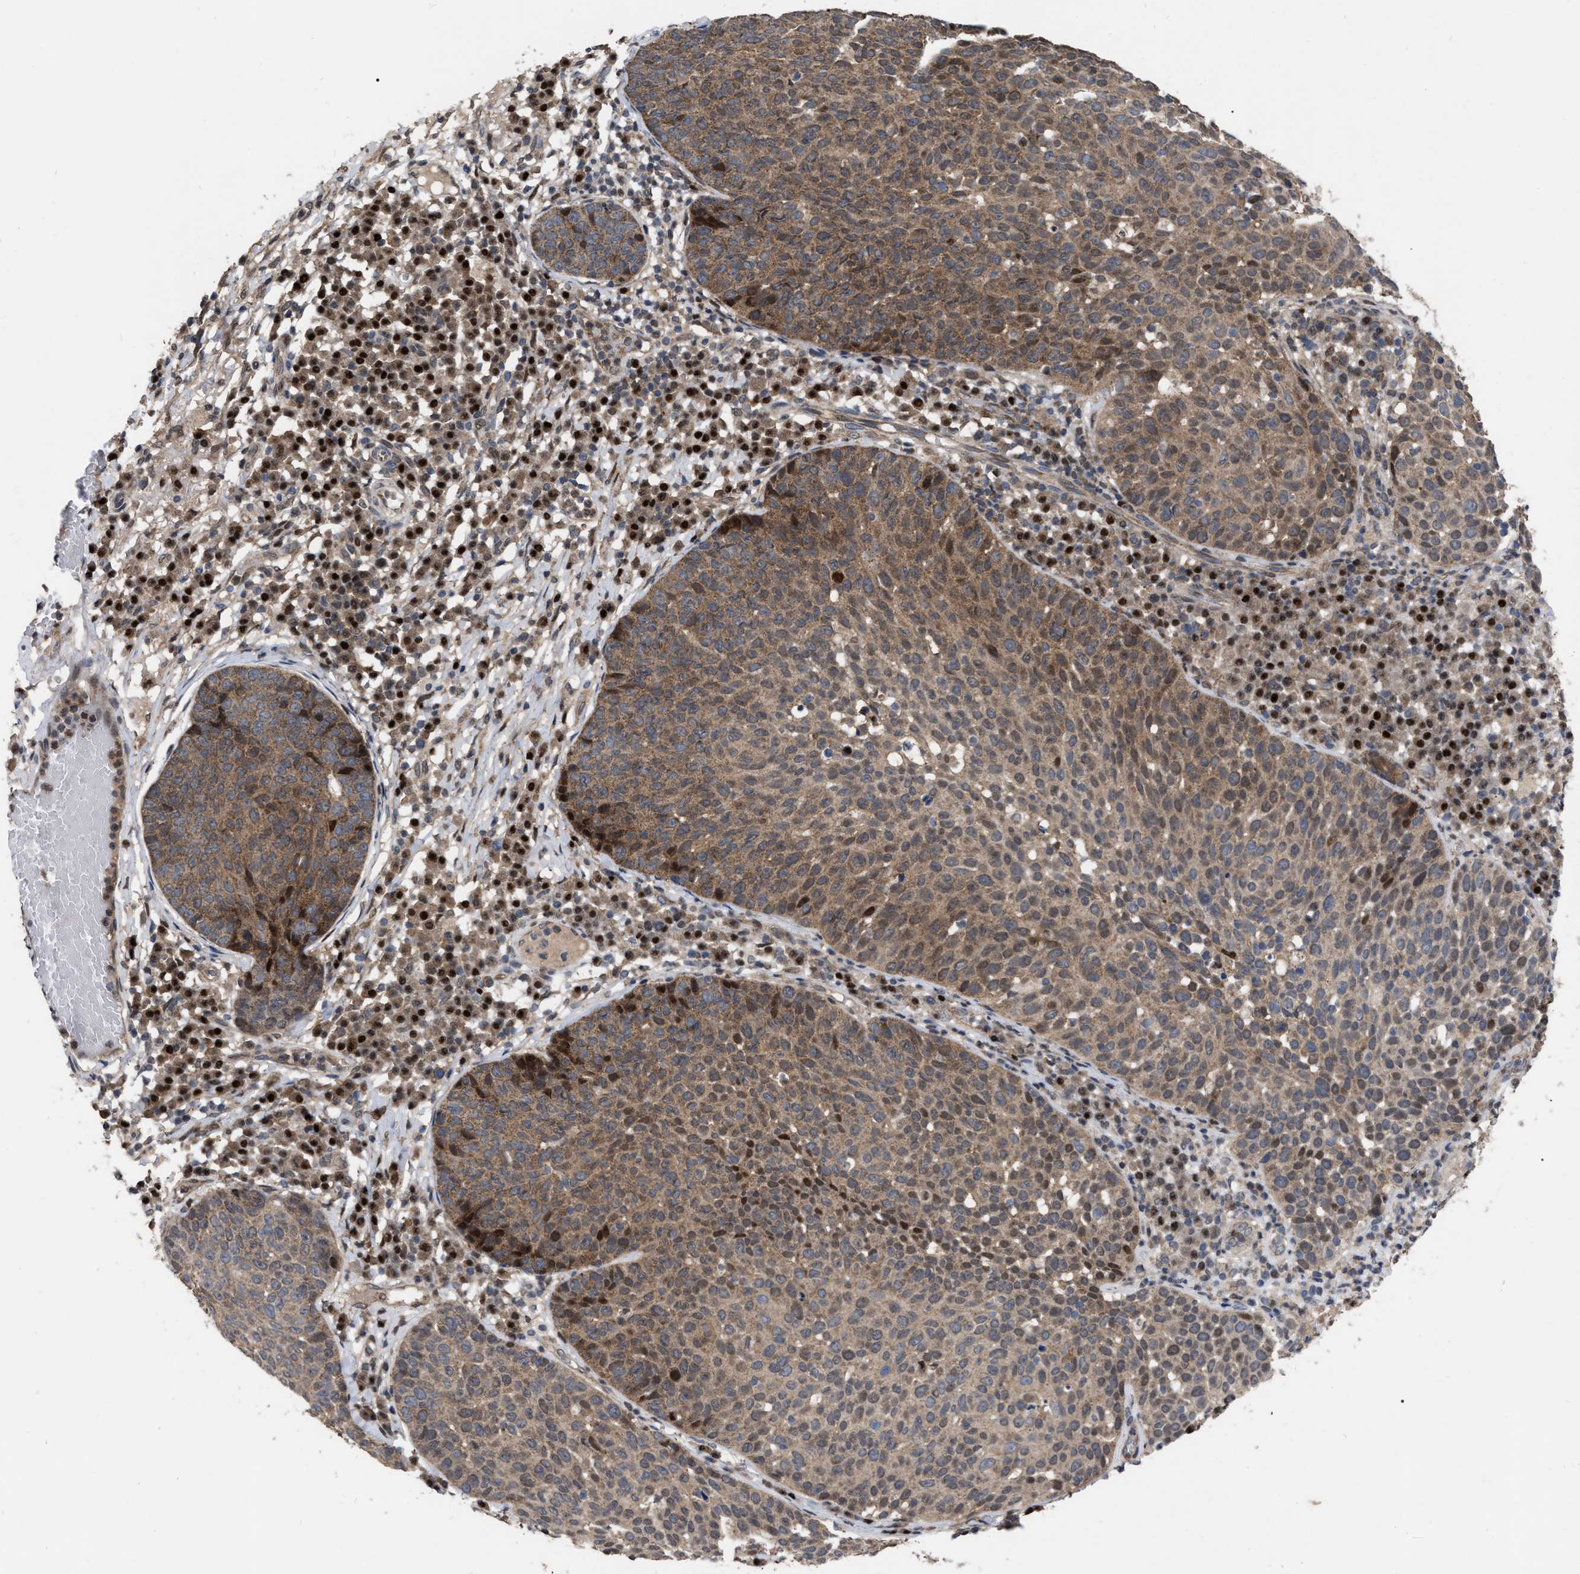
{"staining": {"intensity": "moderate", "quantity": ">75%", "location": "cytoplasmic/membranous,nuclear"}, "tissue": "skin cancer", "cell_type": "Tumor cells", "image_type": "cancer", "snomed": [{"axis": "morphology", "description": "Squamous cell carcinoma in situ, NOS"}, {"axis": "morphology", "description": "Squamous cell carcinoma, NOS"}, {"axis": "topography", "description": "Skin"}], "caption": "Moderate cytoplasmic/membranous and nuclear staining is seen in approximately >75% of tumor cells in skin cancer (squamous cell carcinoma).", "gene": "MDM4", "patient": {"sex": "male", "age": 93}}